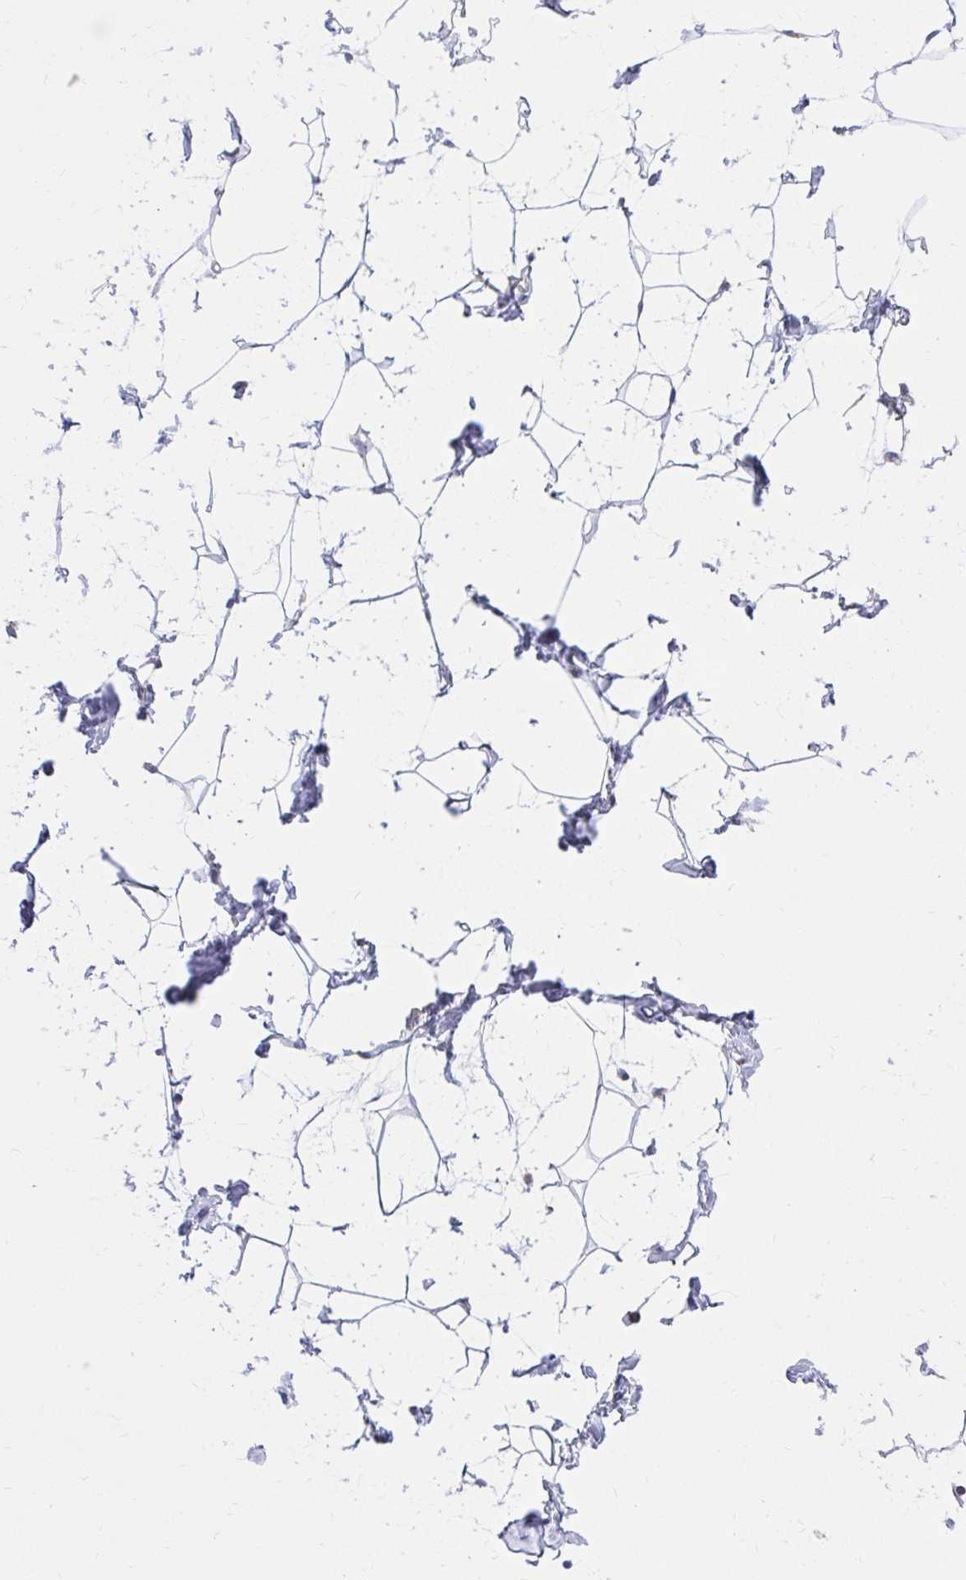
{"staining": {"intensity": "negative", "quantity": "none", "location": "none"}, "tissue": "breast", "cell_type": "Adipocytes", "image_type": "normal", "snomed": [{"axis": "morphology", "description": "Normal tissue, NOS"}, {"axis": "topography", "description": "Breast"}], "caption": "Adipocytes show no significant staining in unremarkable breast. The staining was performed using DAB to visualize the protein expression in brown, while the nuclei were stained in blue with hematoxylin (Magnification: 20x).", "gene": "EXOC5", "patient": {"sex": "female", "age": 32}}